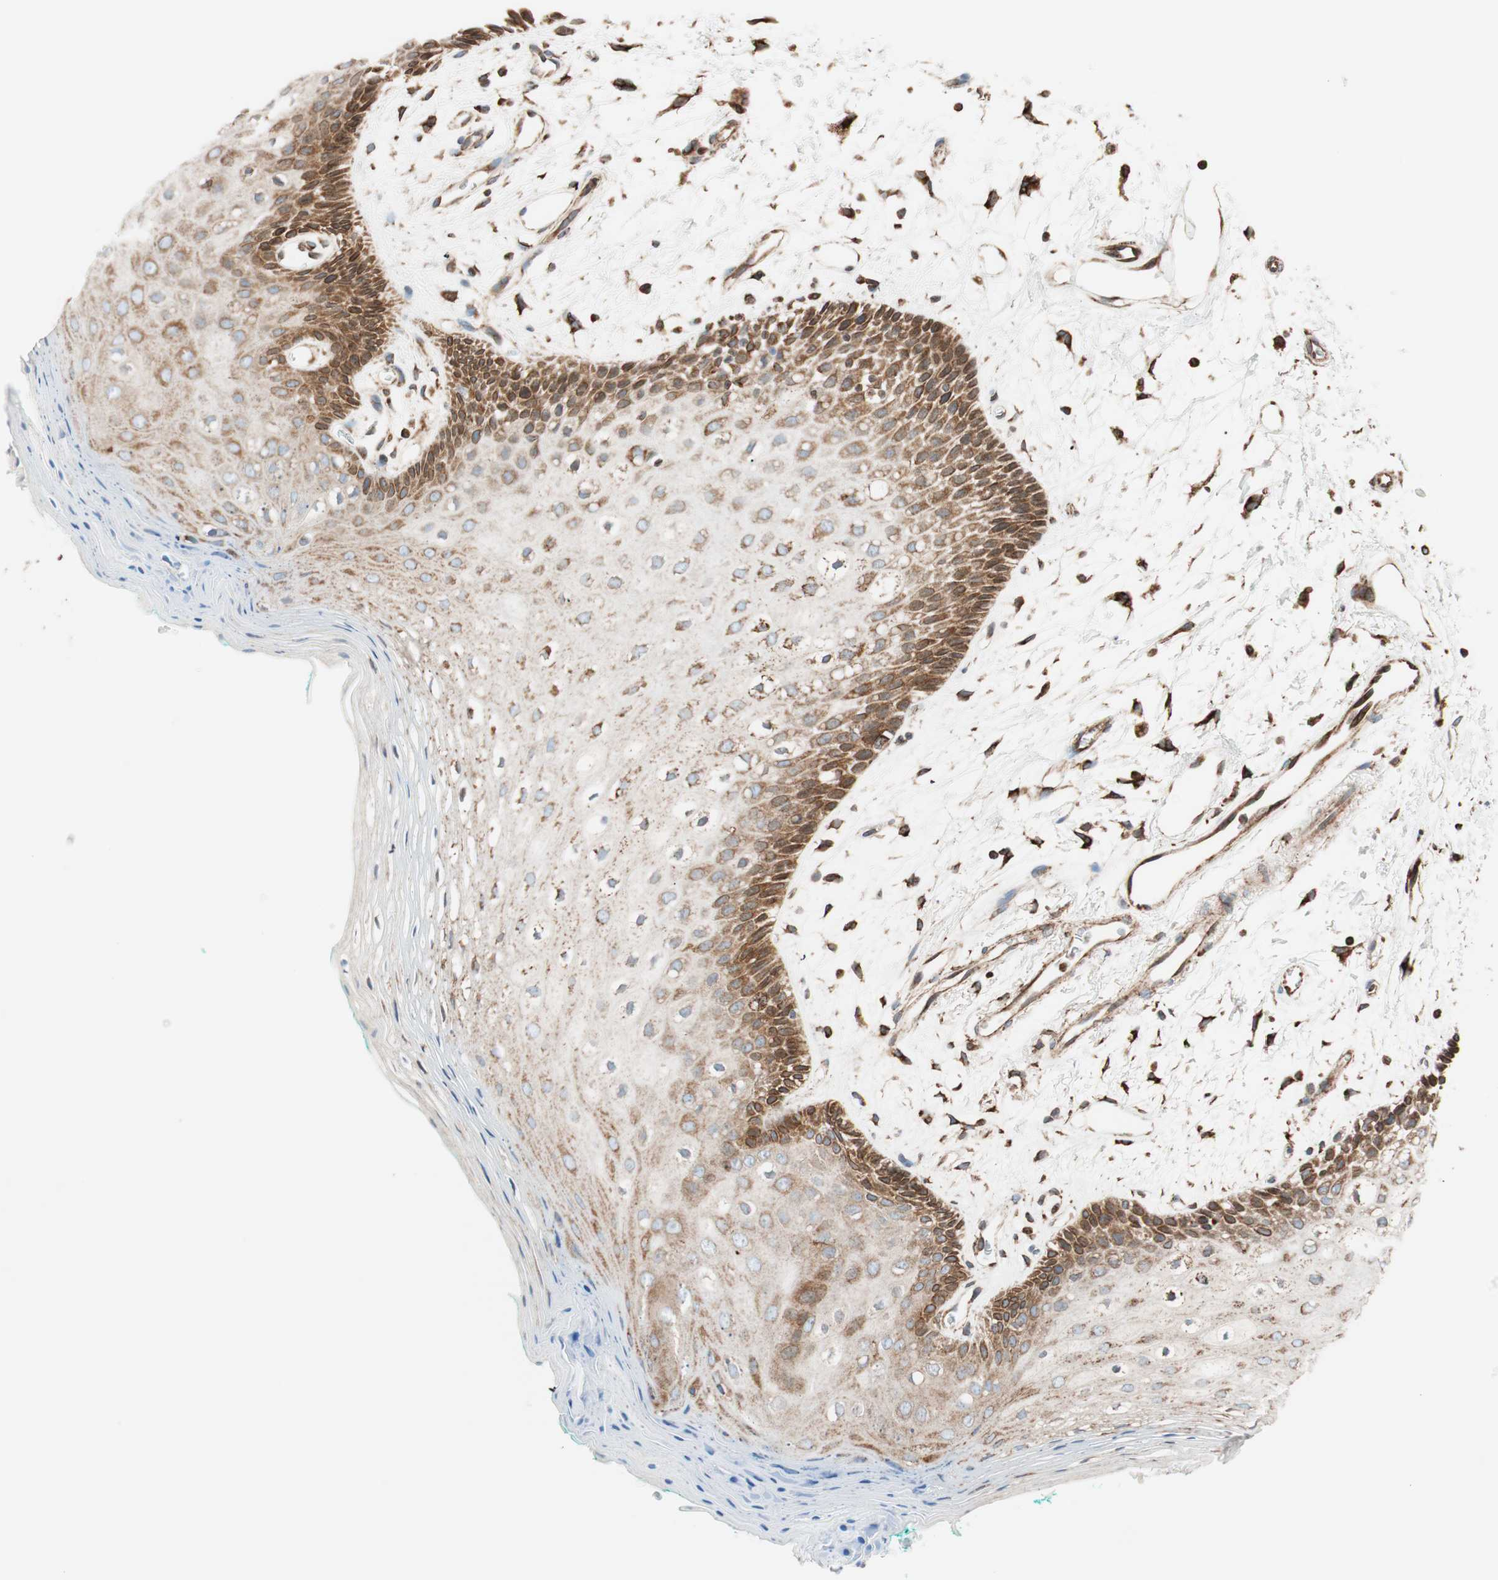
{"staining": {"intensity": "moderate", "quantity": "<25%", "location": "cytoplasmic/membranous"}, "tissue": "oral mucosa", "cell_type": "Squamous epithelial cells", "image_type": "normal", "snomed": [{"axis": "morphology", "description": "Normal tissue, NOS"}, {"axis": "topography", "description": "Skeletal muscle"}, {"axis": "topography", "description": "Oral tissue"}, {"axis": "topography", "description": "Peripheral nerve tissue"}], "caption": "Protein staining exhibits moderate cytoplasmic/membranous staining in approximately <25% of squamous epithelial cells in normal oral mucosa.", "gene": "PRKCSH", "patient": {"sex": "female", "age": 84}}